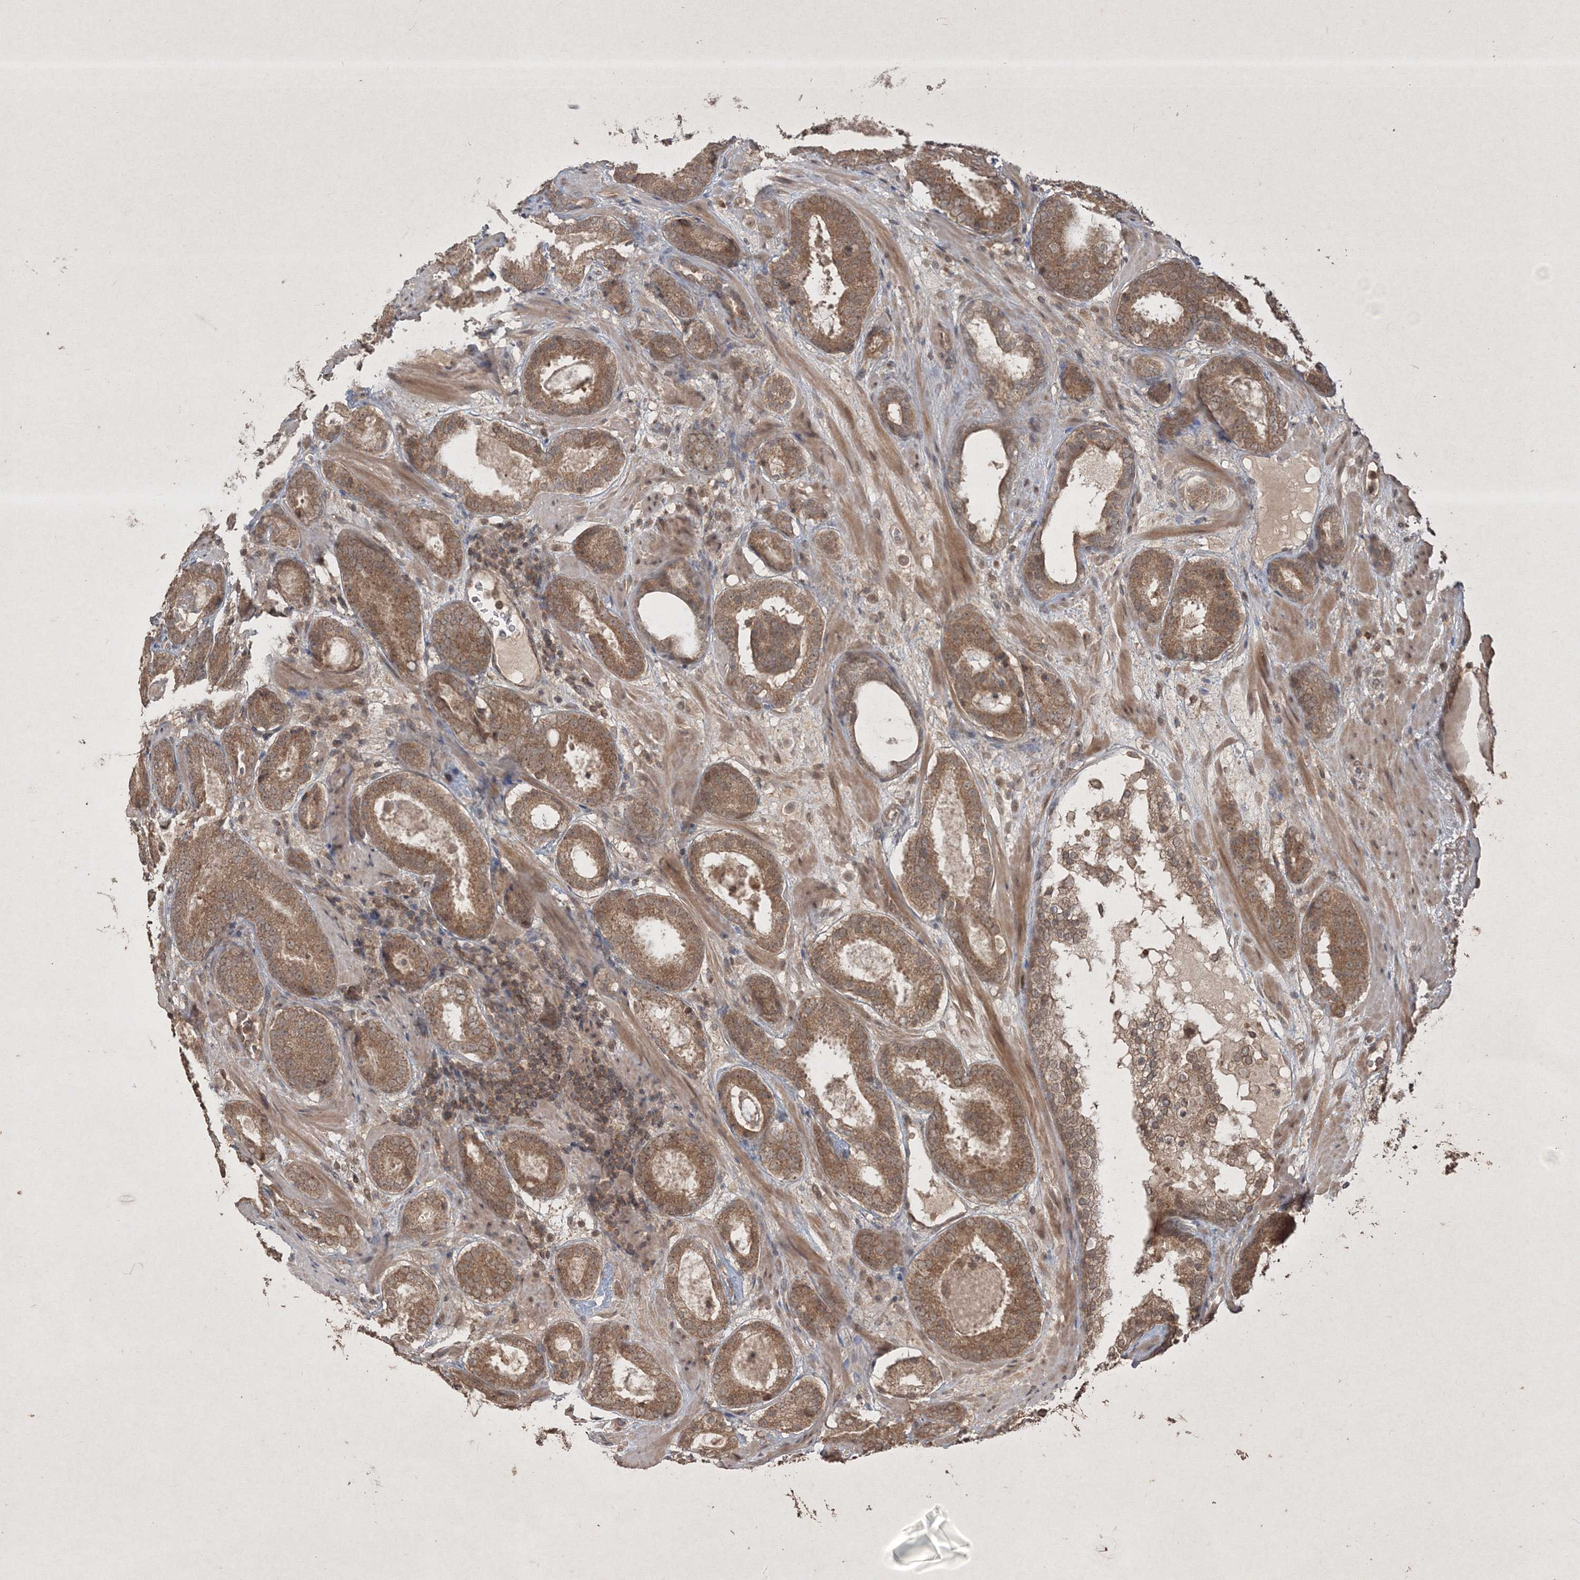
{"staining": {"intensity": "moderate", "quantity": ">75%", "location": "cytoplasmic/membranous"}, "tissue": "prostate cancer", "cell_type": "Tumor cells", "image_type": "cancer", "snomed": [{"axis": "morphology", "description": "Adenocarcinoma, Low grade"}, {"axis": "topography", "description": "Prostate"}], "caption": "Tumor cells exhibit medium levels of moderate cytoplasmic/membranous positivity in about >75% of cells in prostate low-grade adenocarcinoma.", "gene": "PELI3", "patient": {"sex": "male", "age": 69}}